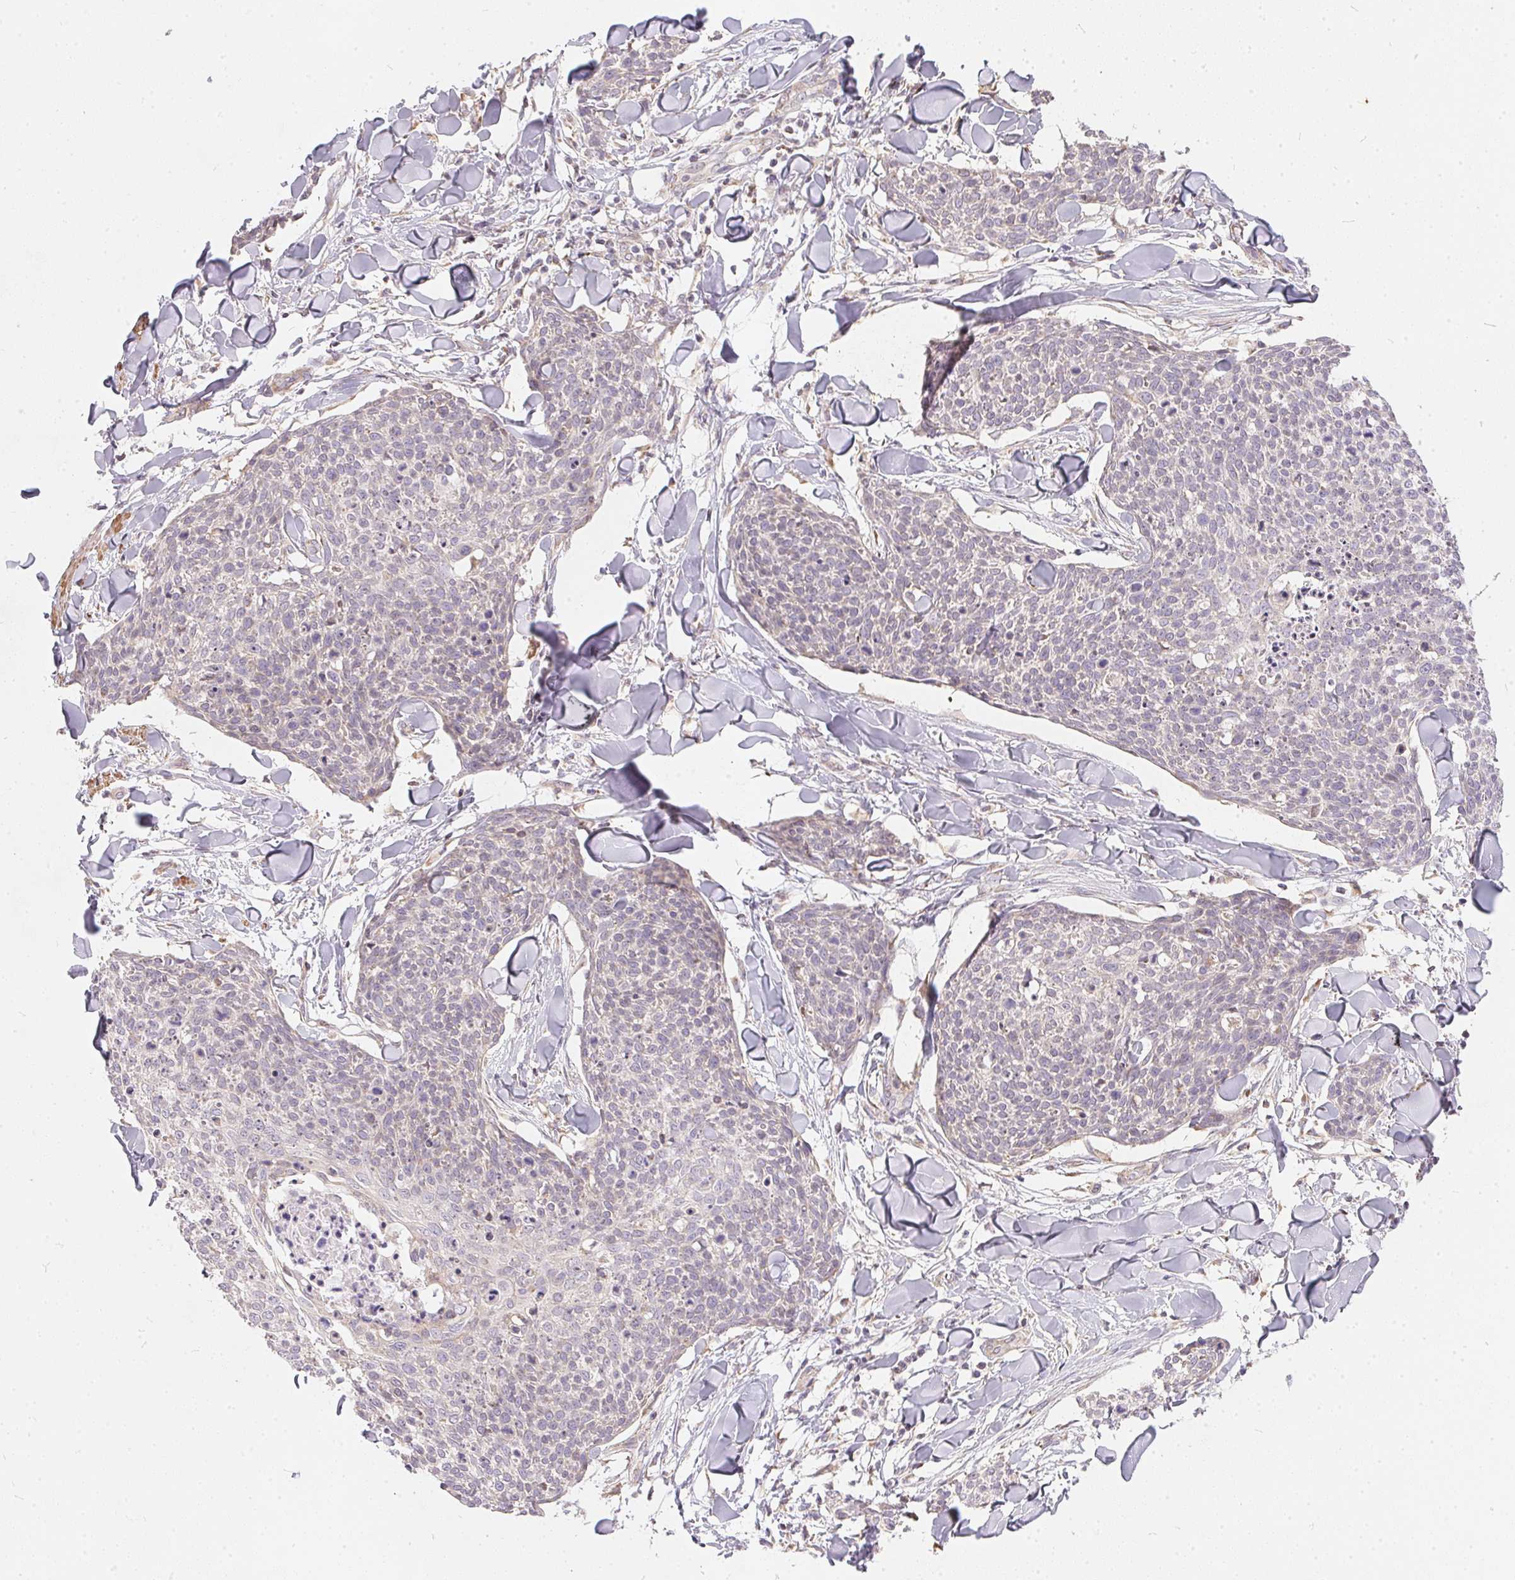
{"staining": {"intensity": "negative", "quantity": "none", "location": "none"}, "tissue": "skin cancer", "cell_type": "Tumor cells", "image_type": "cancer", "snomed": [{"axis": "morphology", "description": "Squamous cell carcinoma, NOS"}, {"axis": "topography", "description": "Skin"}, {"axis": "topography", "description": "Vulva"}], "caption": "High power microscopy histopathology image of an immunohistochemistry micrograph of squamous cell carcinoma (skin), revealing no significant staining in tumor cells. (DAB immunohistochemistry visualized using brightfield microscopy, high magnification).", "gene": "VWA5B2", "patient": {"sex": "female", "age": 75}}